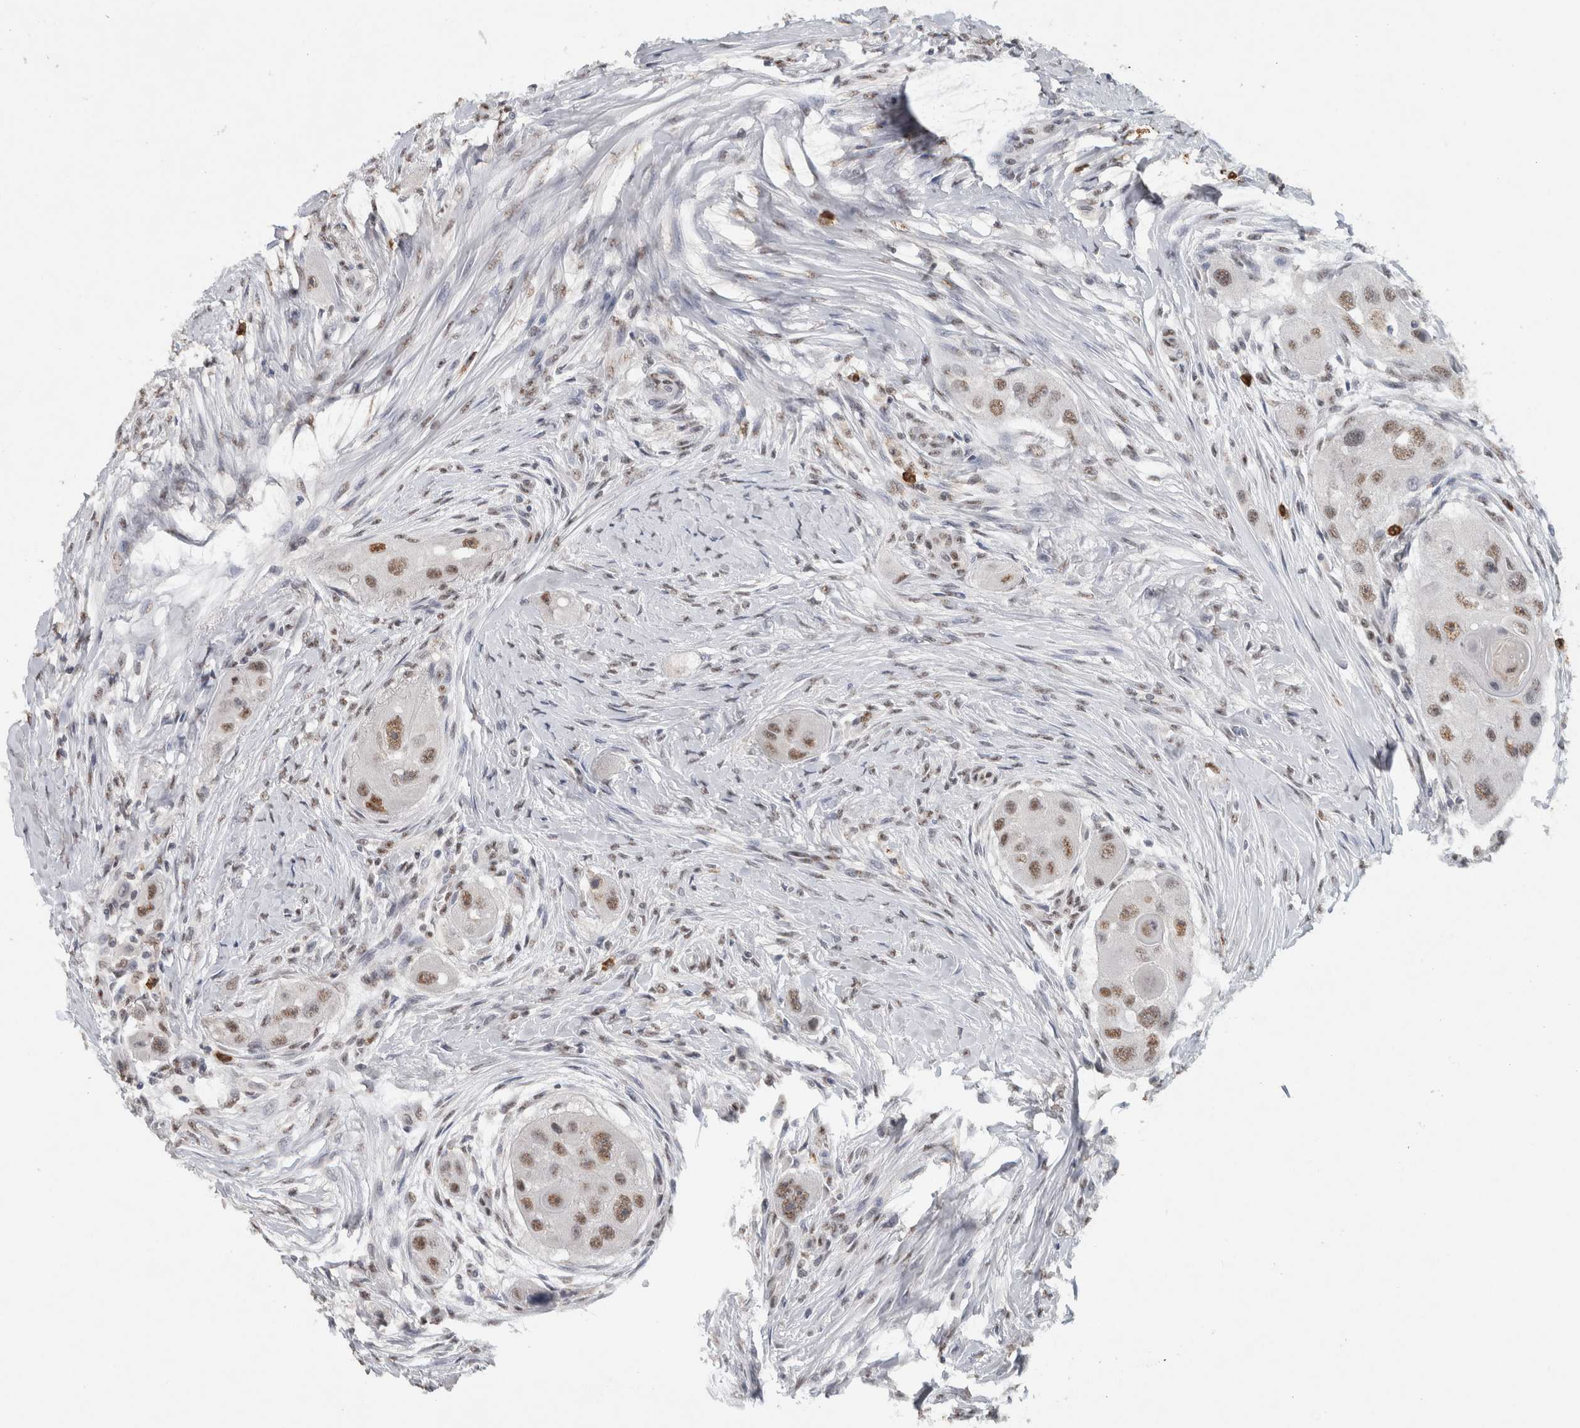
{"staining": {"intensity": "weak", "quantity": ">75%", "location": "nuclear"}, "tissue": "head and neck cancer", "cell_type": "Tumor cells", "image_type": "cancer", "snomed": [{"axis": "morphology", "description": "Normal tissue, NOS"}, {"axis": "morphology", "description": "Squamous cell carcinoma, NOS"}, {"axis": "topography", "description": "Skeletal muscle"}, {"axis": "topography", "description": "Head-Neck"}], "caption": "Immunohistochemical staining of head and neck cancer (squamous cell carcinoma) exhibits weak nuclear protein expression in about >75% of tumor cells.", "gene": "RPS6KA2", "patient": {"sex": "male", "age": 51}}